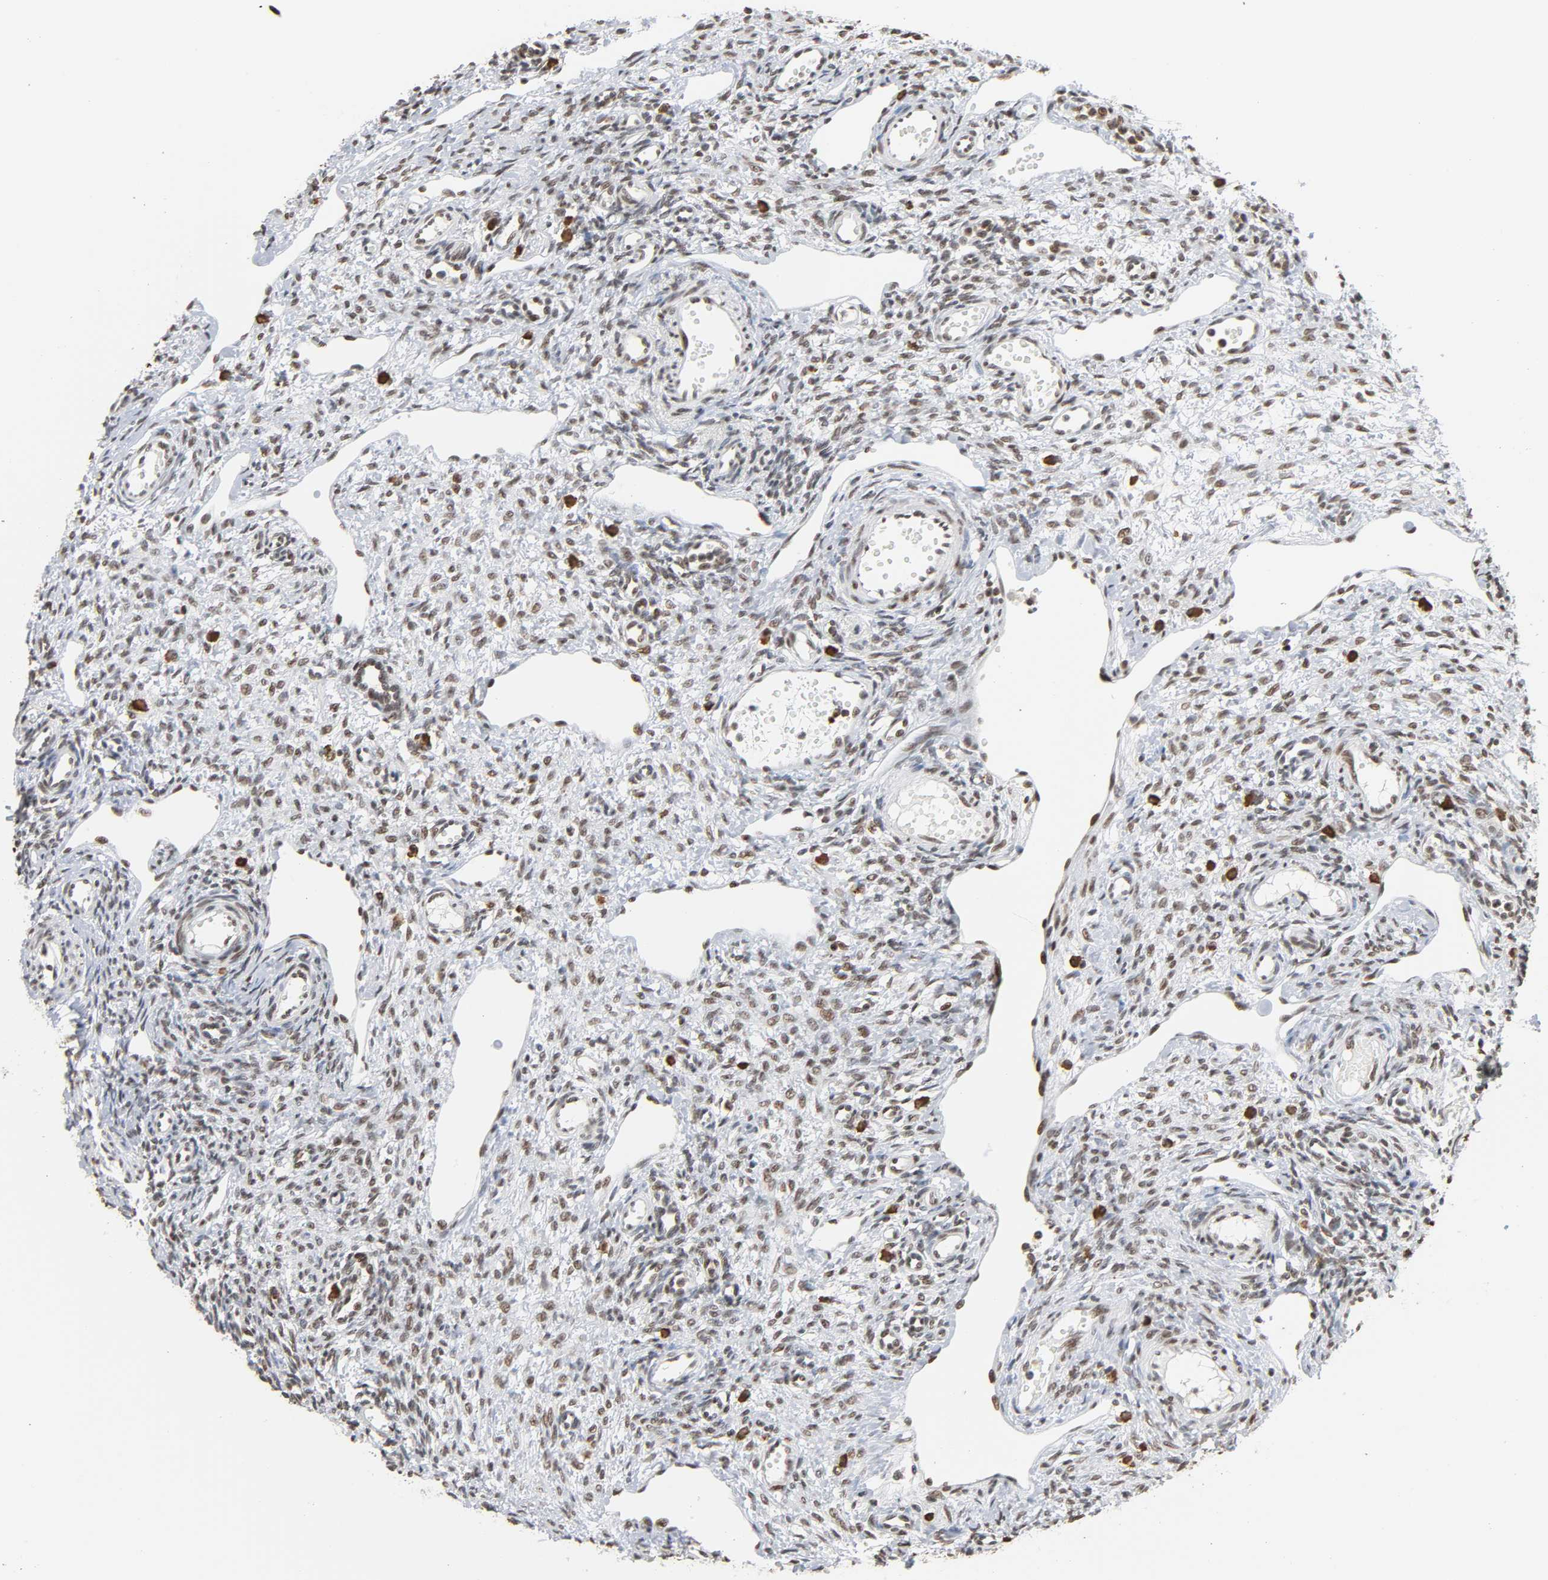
{"staining": {"intensity": "moderate", "quantity": ">75%", "location": "nuclear"}, "tissue": "ovary", "cell_type": "Ovarian stroma cells", "image_type": "normal", "snomed": [{"axis": "morphology", "description": "Normal tissue, NOS"}, {"axis": "topography", "description": "Ovary"}], "caption": "The photomicrograph exhibits staining of benign ovary, revealing moderate nuclear protein staining (brown color) within ovarian stroma cells.", "gene": "SUMO1", "patient": {"sex": "female", "age": 33}}